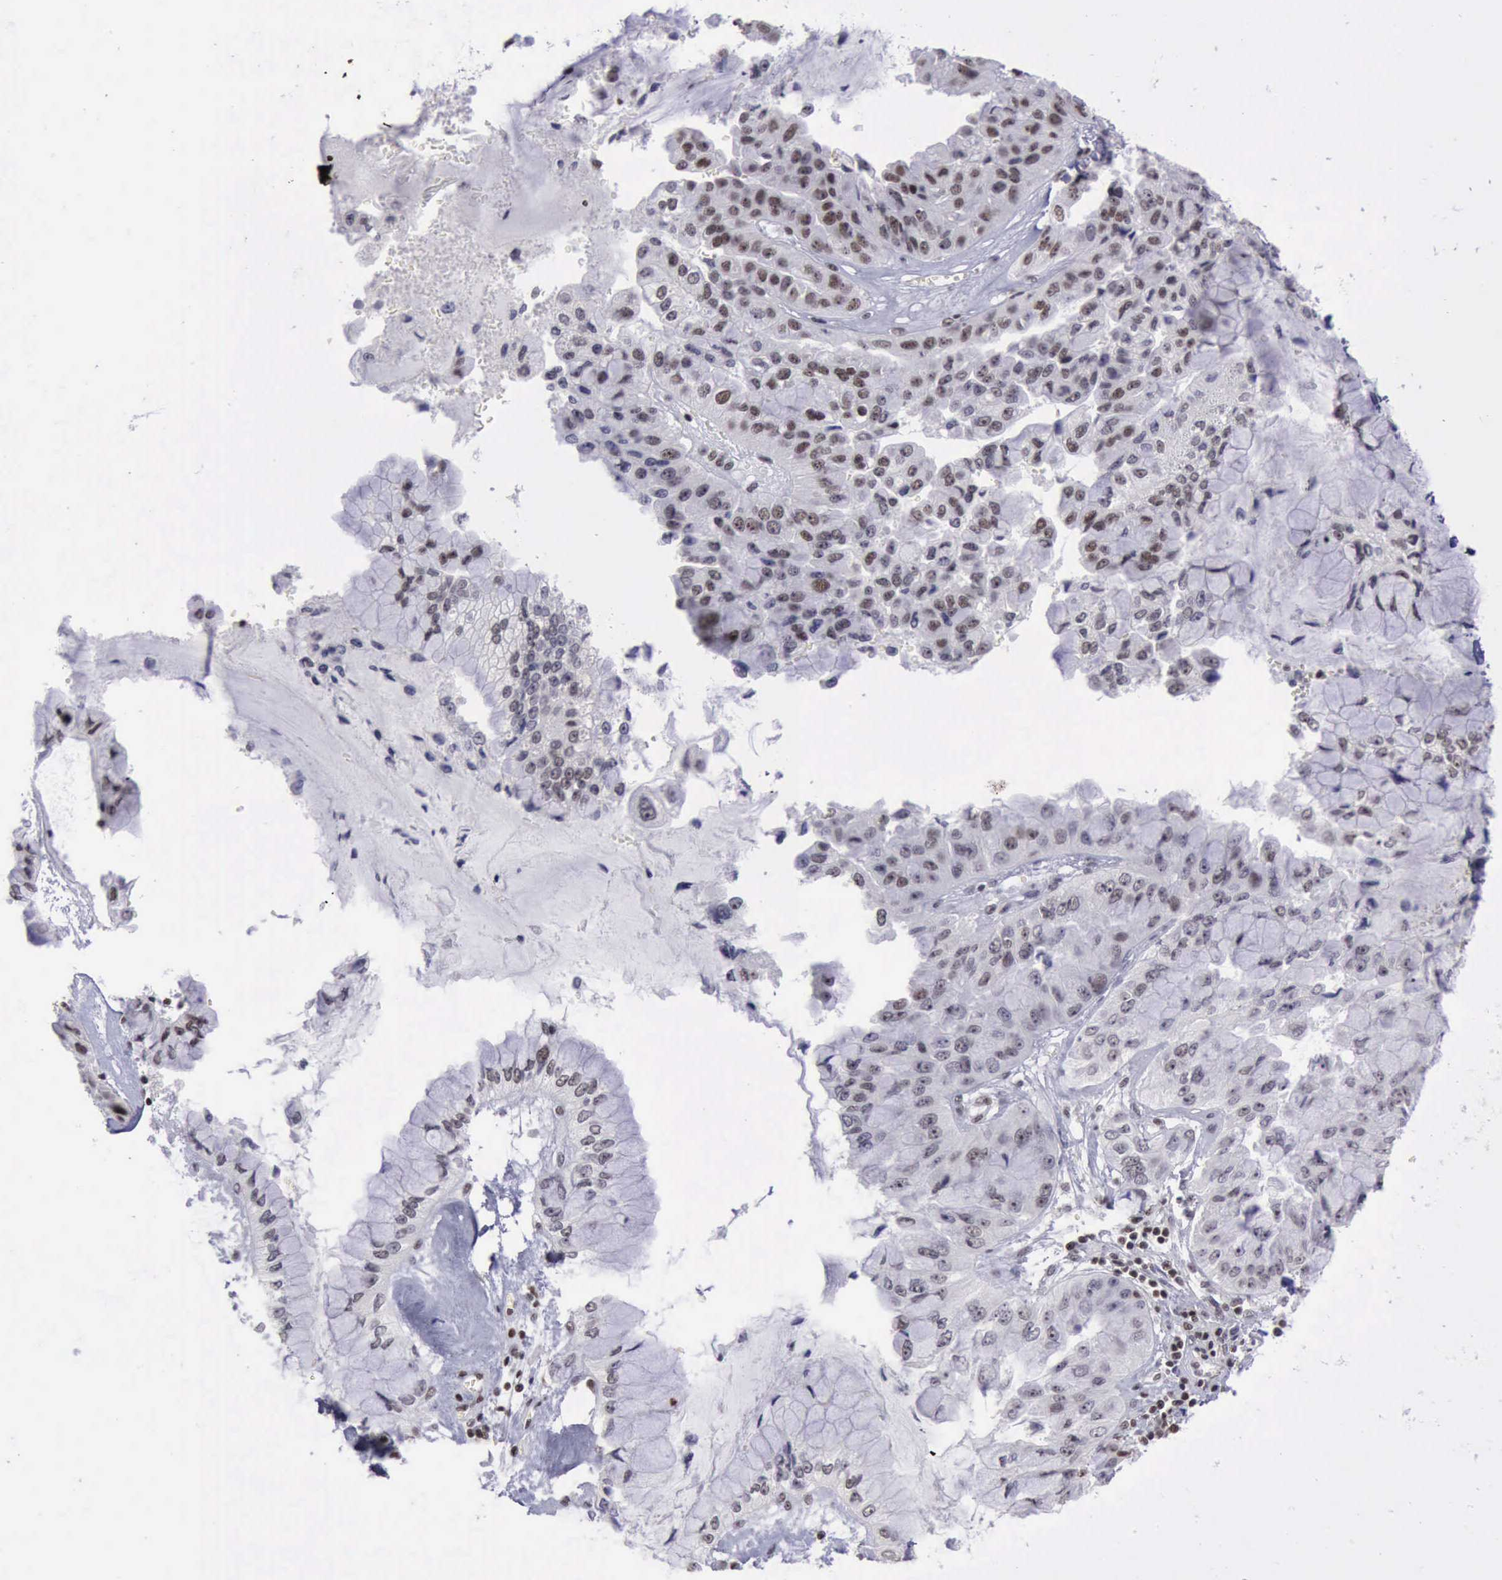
{"staining": {"intensity": "moderate", "quantity": "25%-75%", "location": "nuclear"}, "tissue": "liver cancer", "cell_type": "Tumor cells", "image_type": "cancer", "snomed": [{"axis": "morphology", "description": "Cholangiocarcinoma"}, {"axis": "topography", "description": "Liver"}], "caption": "Approximately 25%-75% of tumor cells in human cholangiocarcinoma (liver) display moderate nuclear protein positivity as visualized by brown immunohistochemical staining.", "gene": "YY1", "patient": {"sex": "female", "age": 79}}